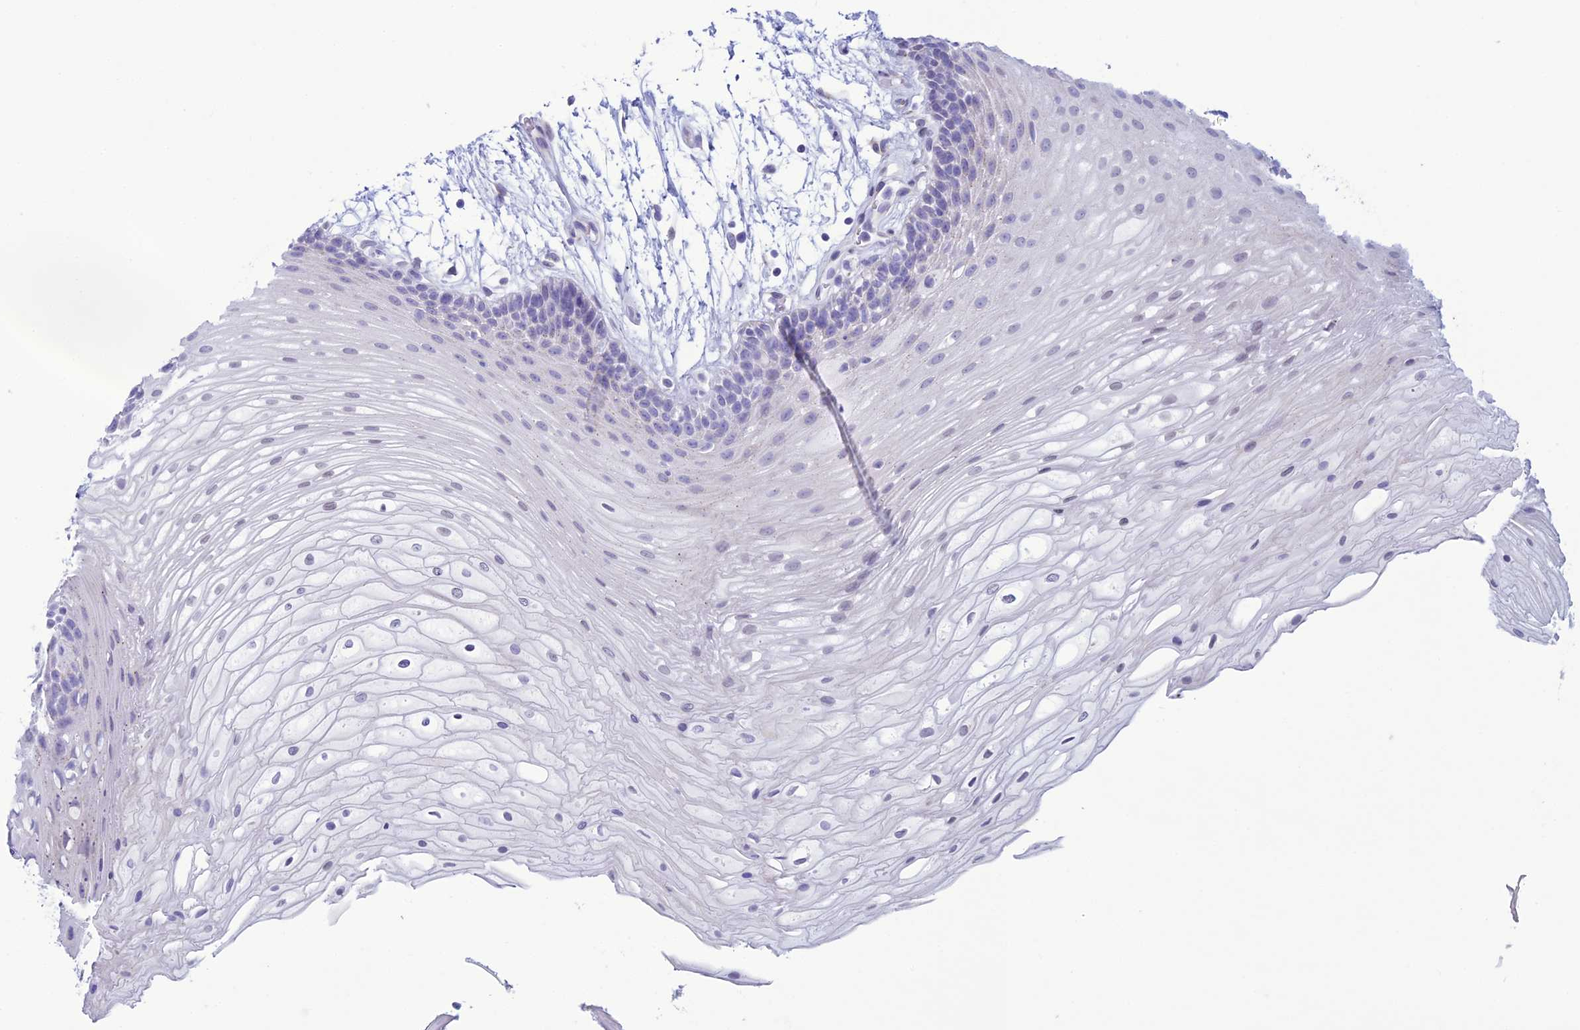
{"staining": {"intensity": "negative", "quantity": "none", "location": "none"}, "tissue": "oral mucosa", "cell_type": "Squamous epithelial cells", "image_type": "normal", "snomed": [{"axis": "morphology", "description": "Normal tissue, NOS"}, {"axis": "topography", "description": "Oral tissue"}], "caption": "IHC of benign human oral mucosa demonstrates no expression in squamous epithelial cells. (DAB immunohistochemistry visualized using brightfield microscopy, high magnification).", "gene": "CFAP210", "patient": {"sex": "female", "age": 80}}